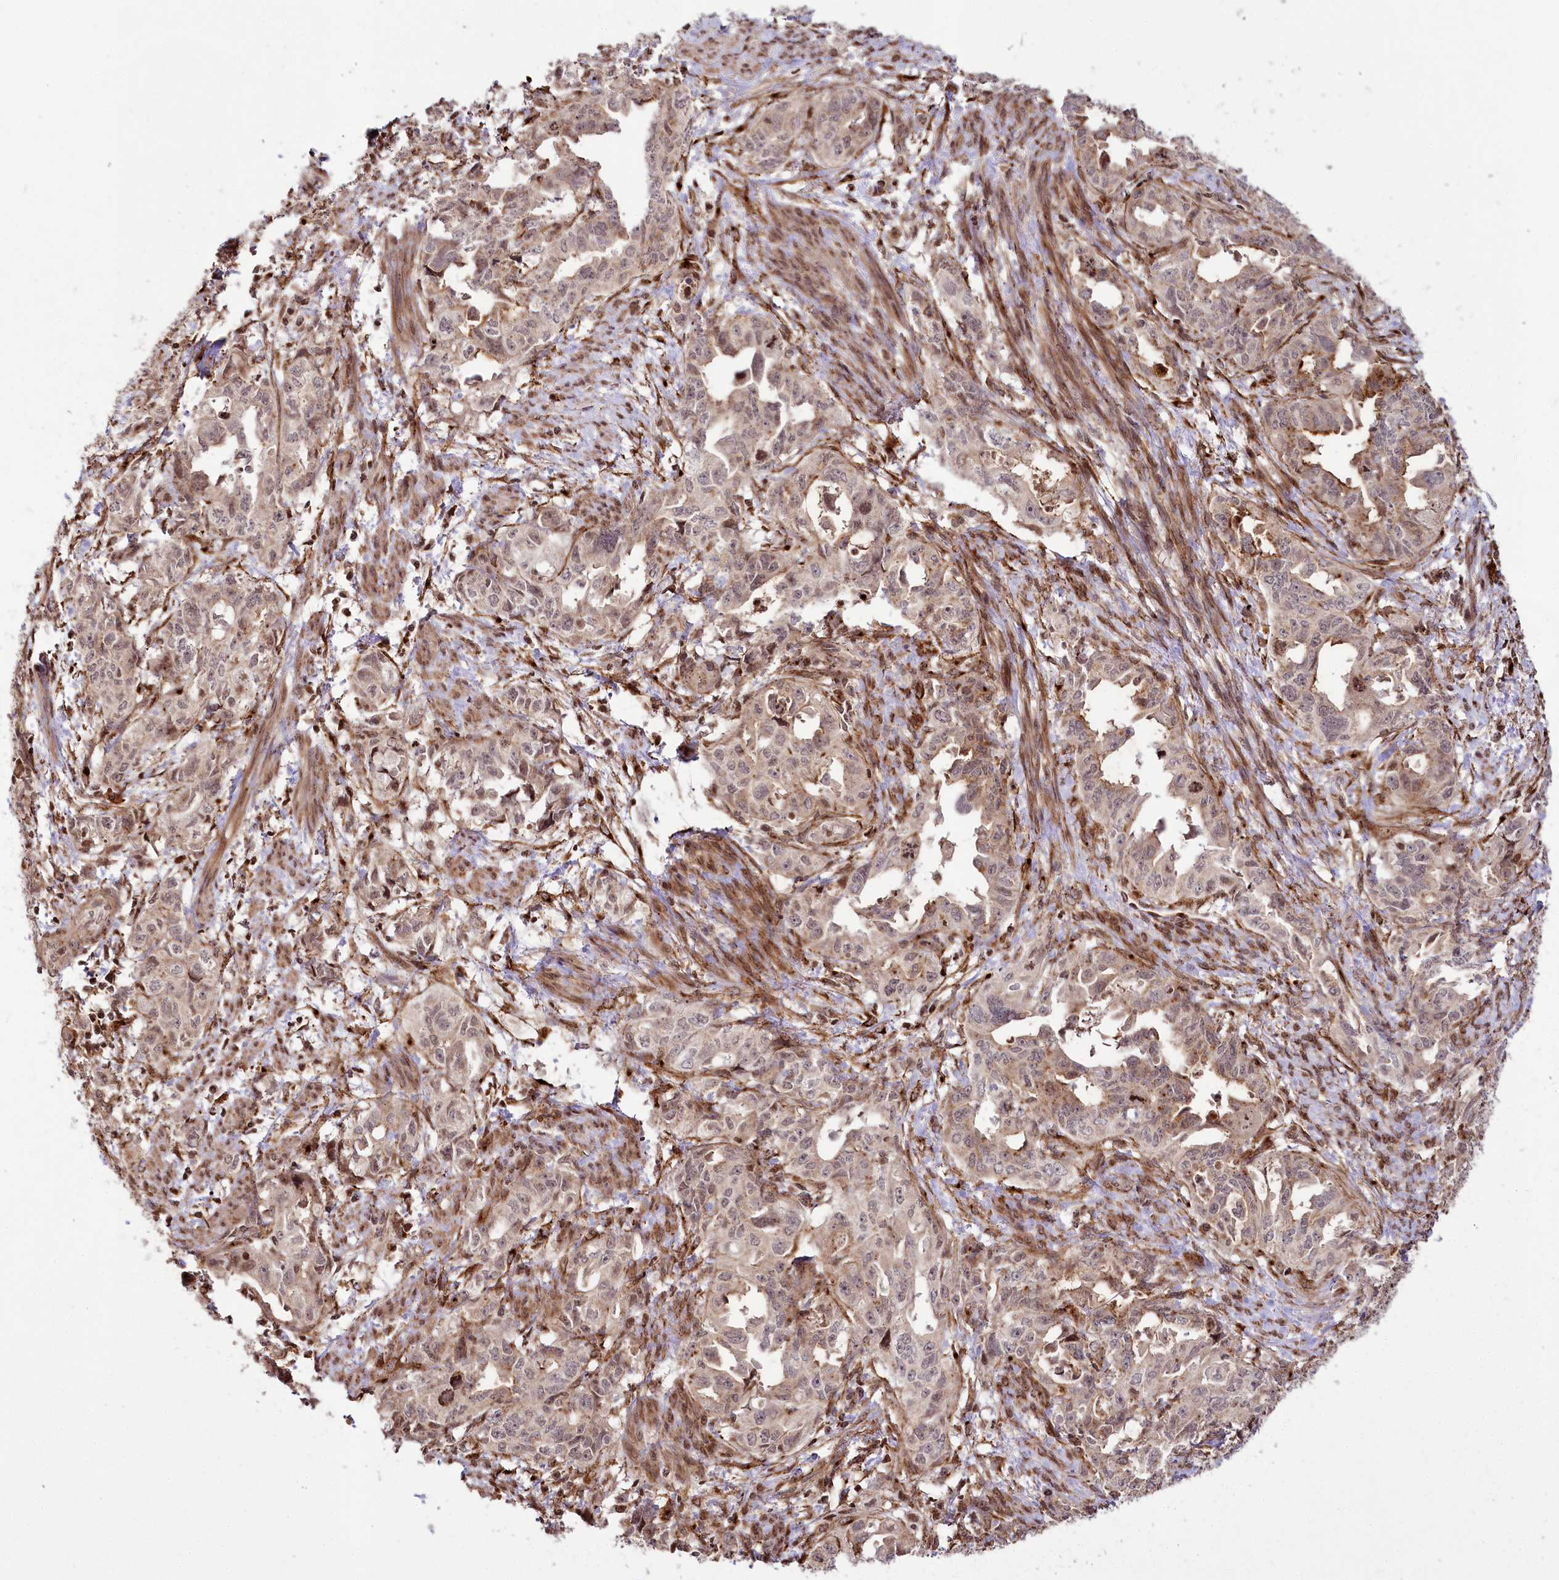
{"staining": {"intensity": "weak", "quantity": "<25%", "location": "cytoplasmic/membranous,nuclear"}, "tissue": "endometrial cancer", "cell_type": "Tumor cells", "image_type": "cancer", "snomed": [{"axis": "morphology", "description": "Adenocarcinoma, NOS"}, {"axis": "topography", "description": "Endometrium"}], "caption": "DAB (3,3'-diaminobenzidine) immunohistochemical staining of endometrial cancer exhibits no significant staining in tumor cells.", "gene": "HOXC8", "patient": {"sex": "female", "age": 65}}